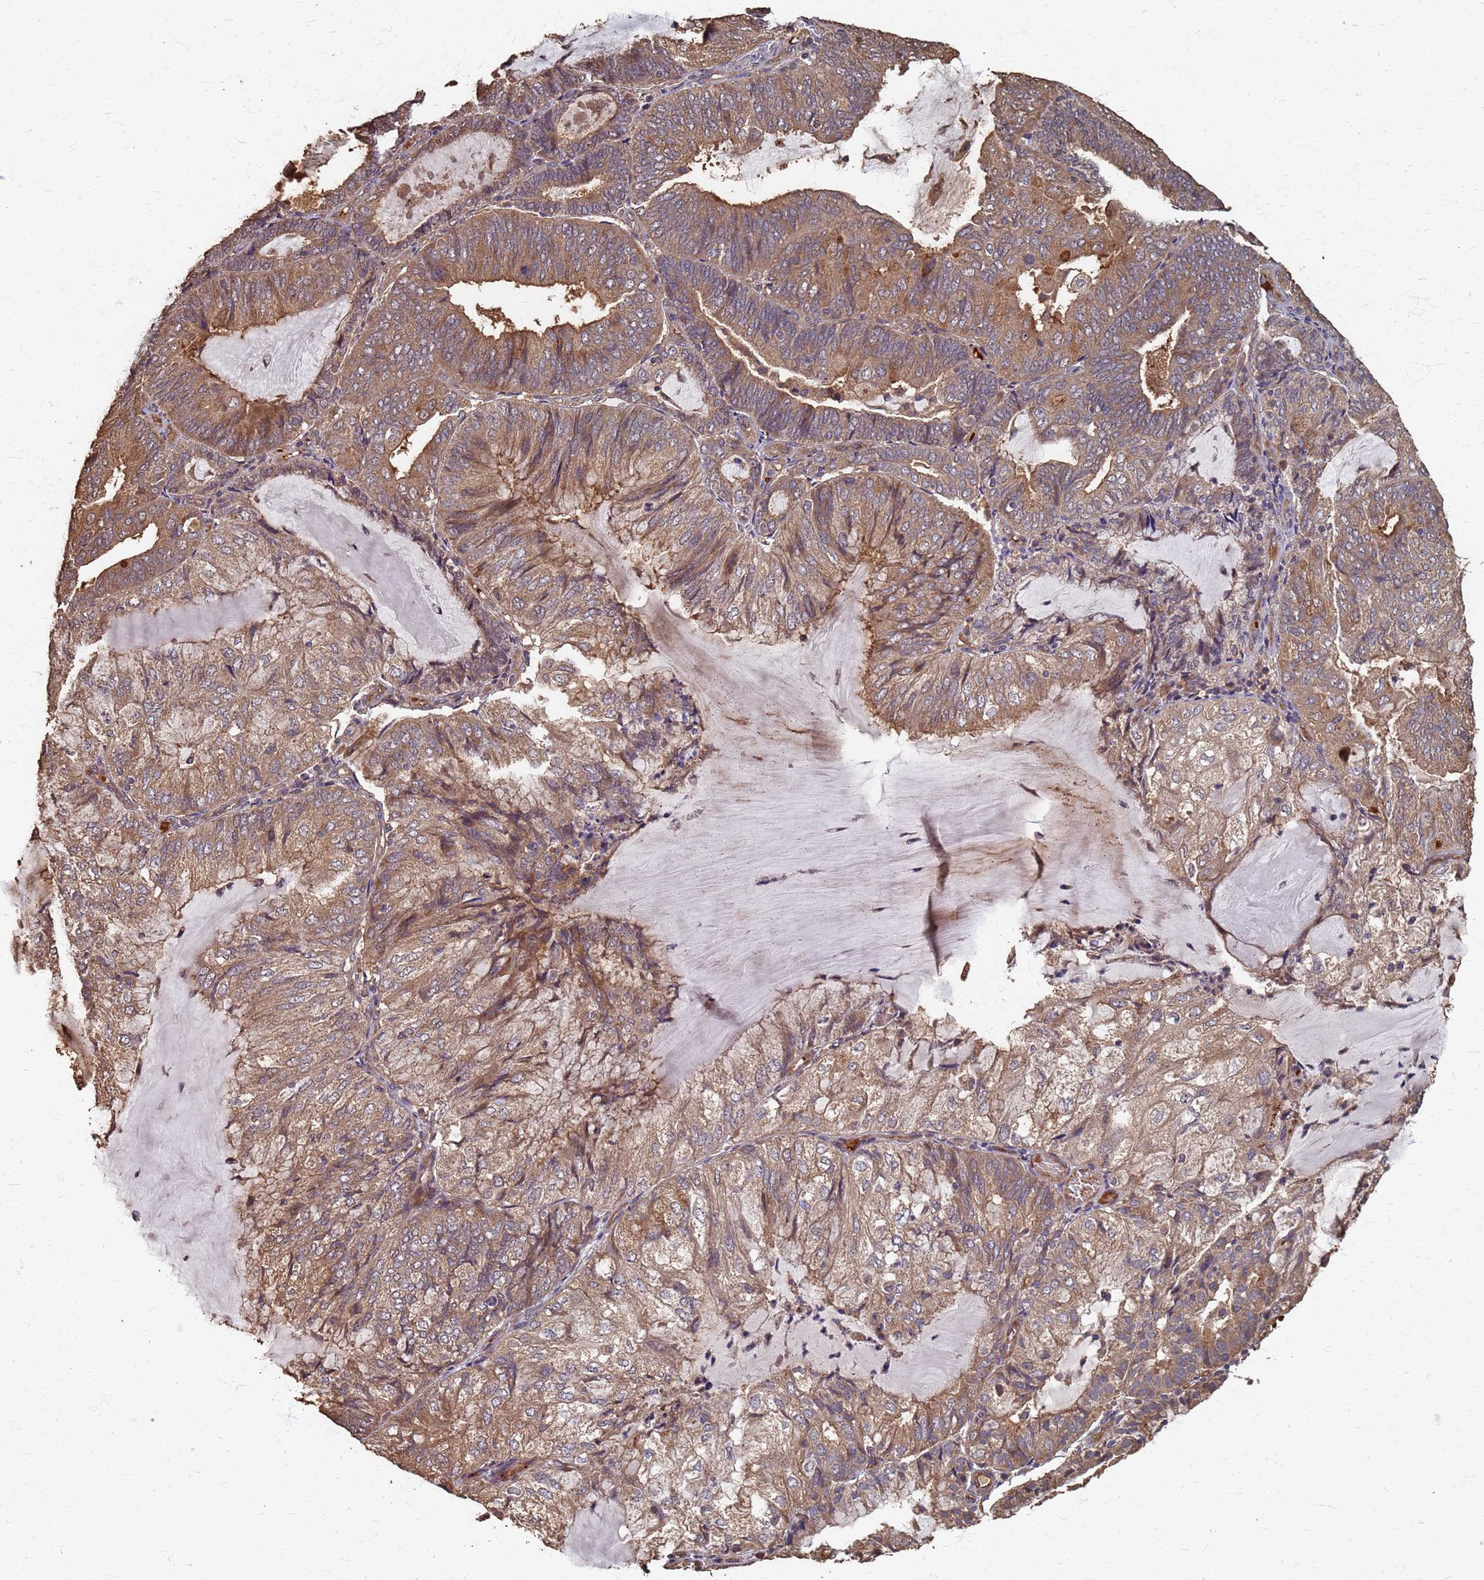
{"staining": {"intensity": "moderate", "quantity": ">75%", "location": "cytoplasmic/membranous"}, "tissue": "endometrial cancer", "cell_type": "Tumor cells", "image_type": "cancer", "snomed": [{"axis": "morphology", "description": "Adenocarcinoma, NOS"}, {"axis": "topography", "description": "Endometrium"}], "caption": "Endometrial cancer (adenocarcinoma) stained with a brown dye shows moderate cytoplasmic/membranous positive staining in about >75% of tumor cells.", "gene": "DPH5", "patient": {"sex": "female", "age": 81}}